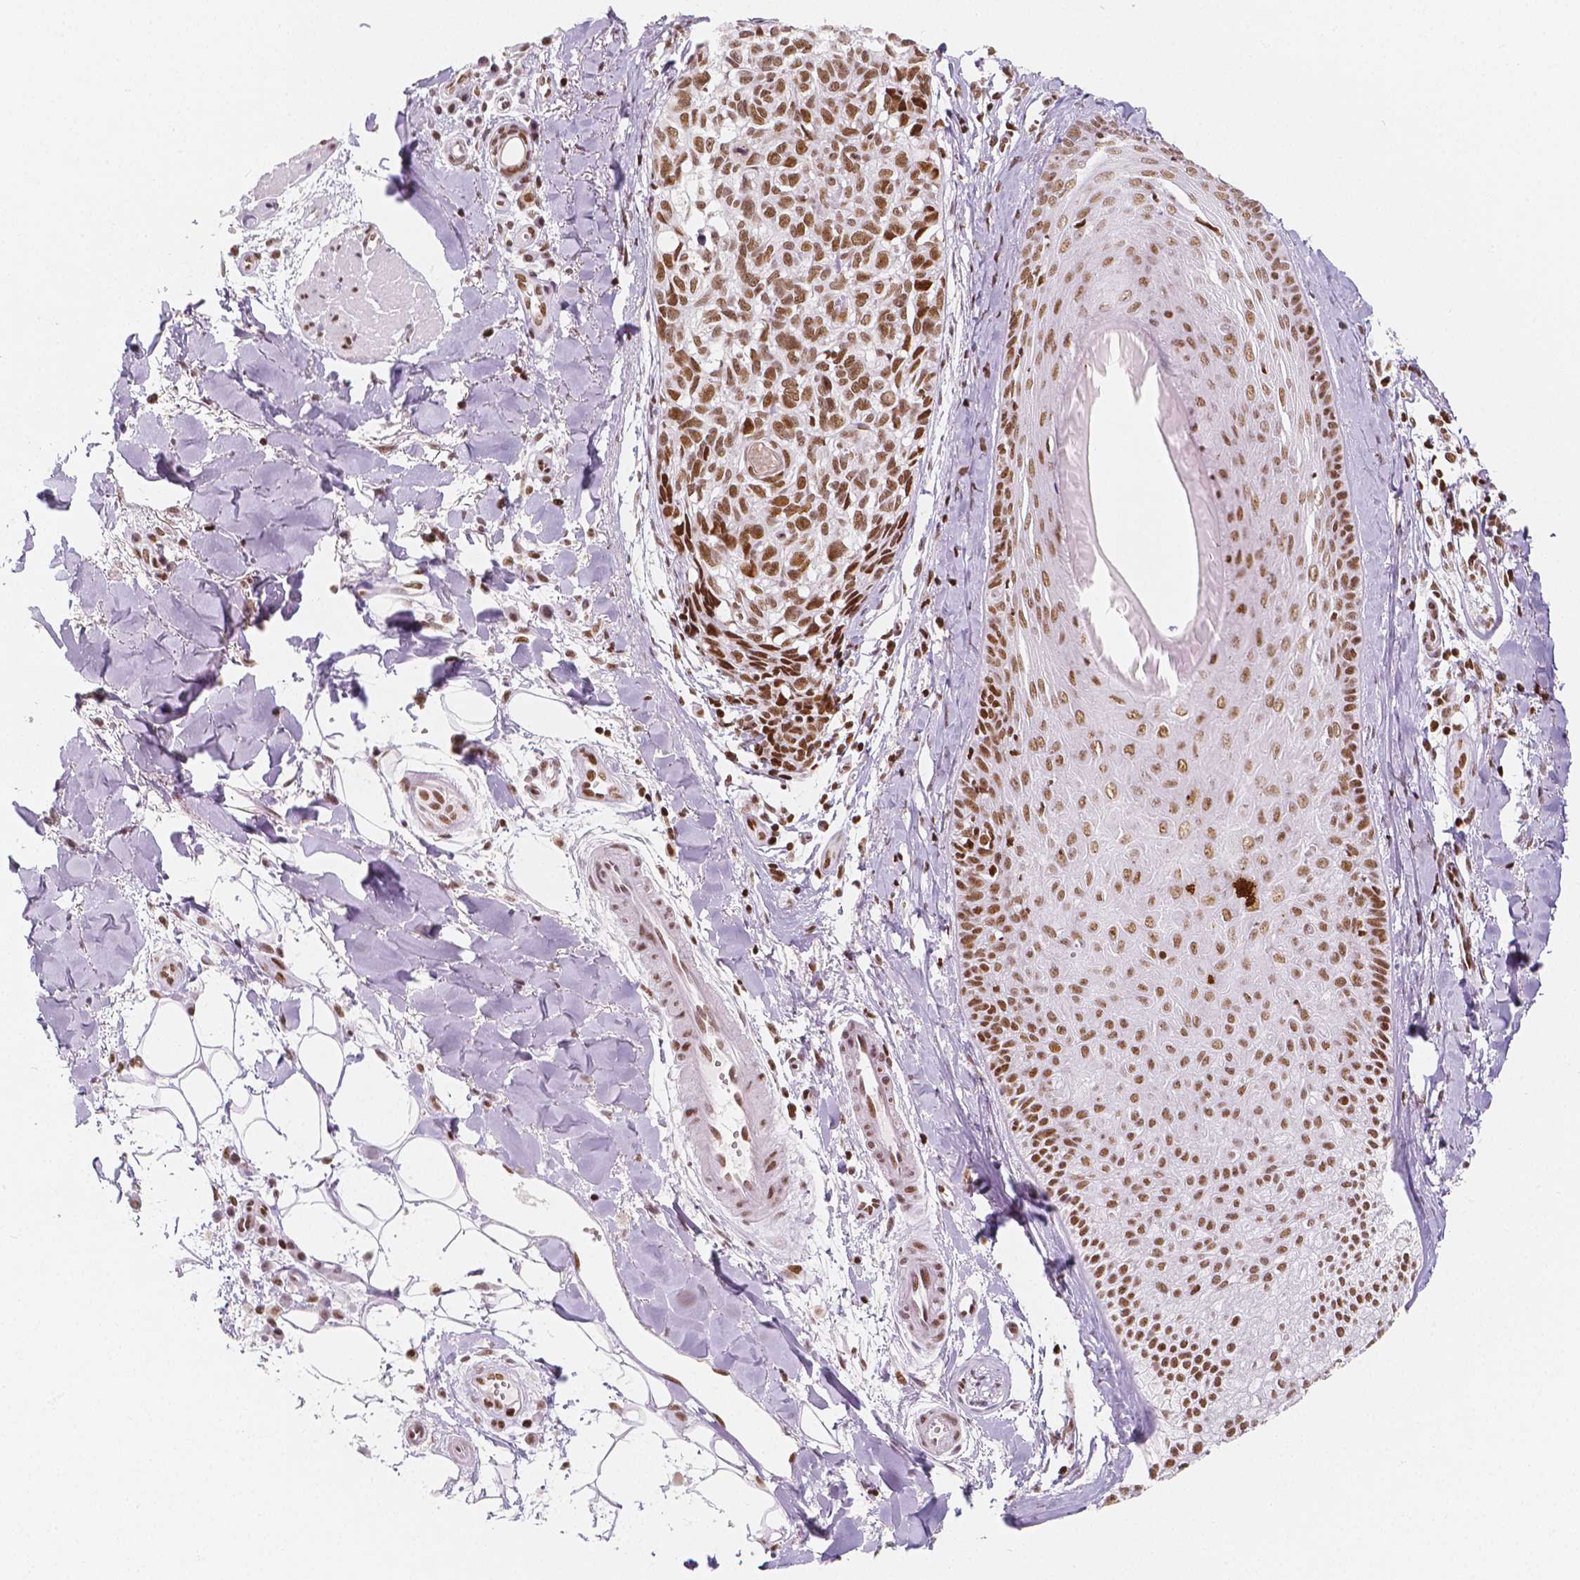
{"staining": {"intensity": "strong", "quantity": ">75%", "location": "nuclear"}, "tissue": "melanoma", "cell_type": "Tumor cells", "image_type": "cancer", "snomed": [{"axis": "morphology", "description": "Malignant melanoma, NOS"}, {"axis": "topography", "description": "Skin"}], "caption": "A high amount of strong nuclear positivity is appreciated in about >75% of tumor cells in malignant melanoma tissue.", "gene": "HDAC1", "patient": {"sex": "male", "age": 48}}